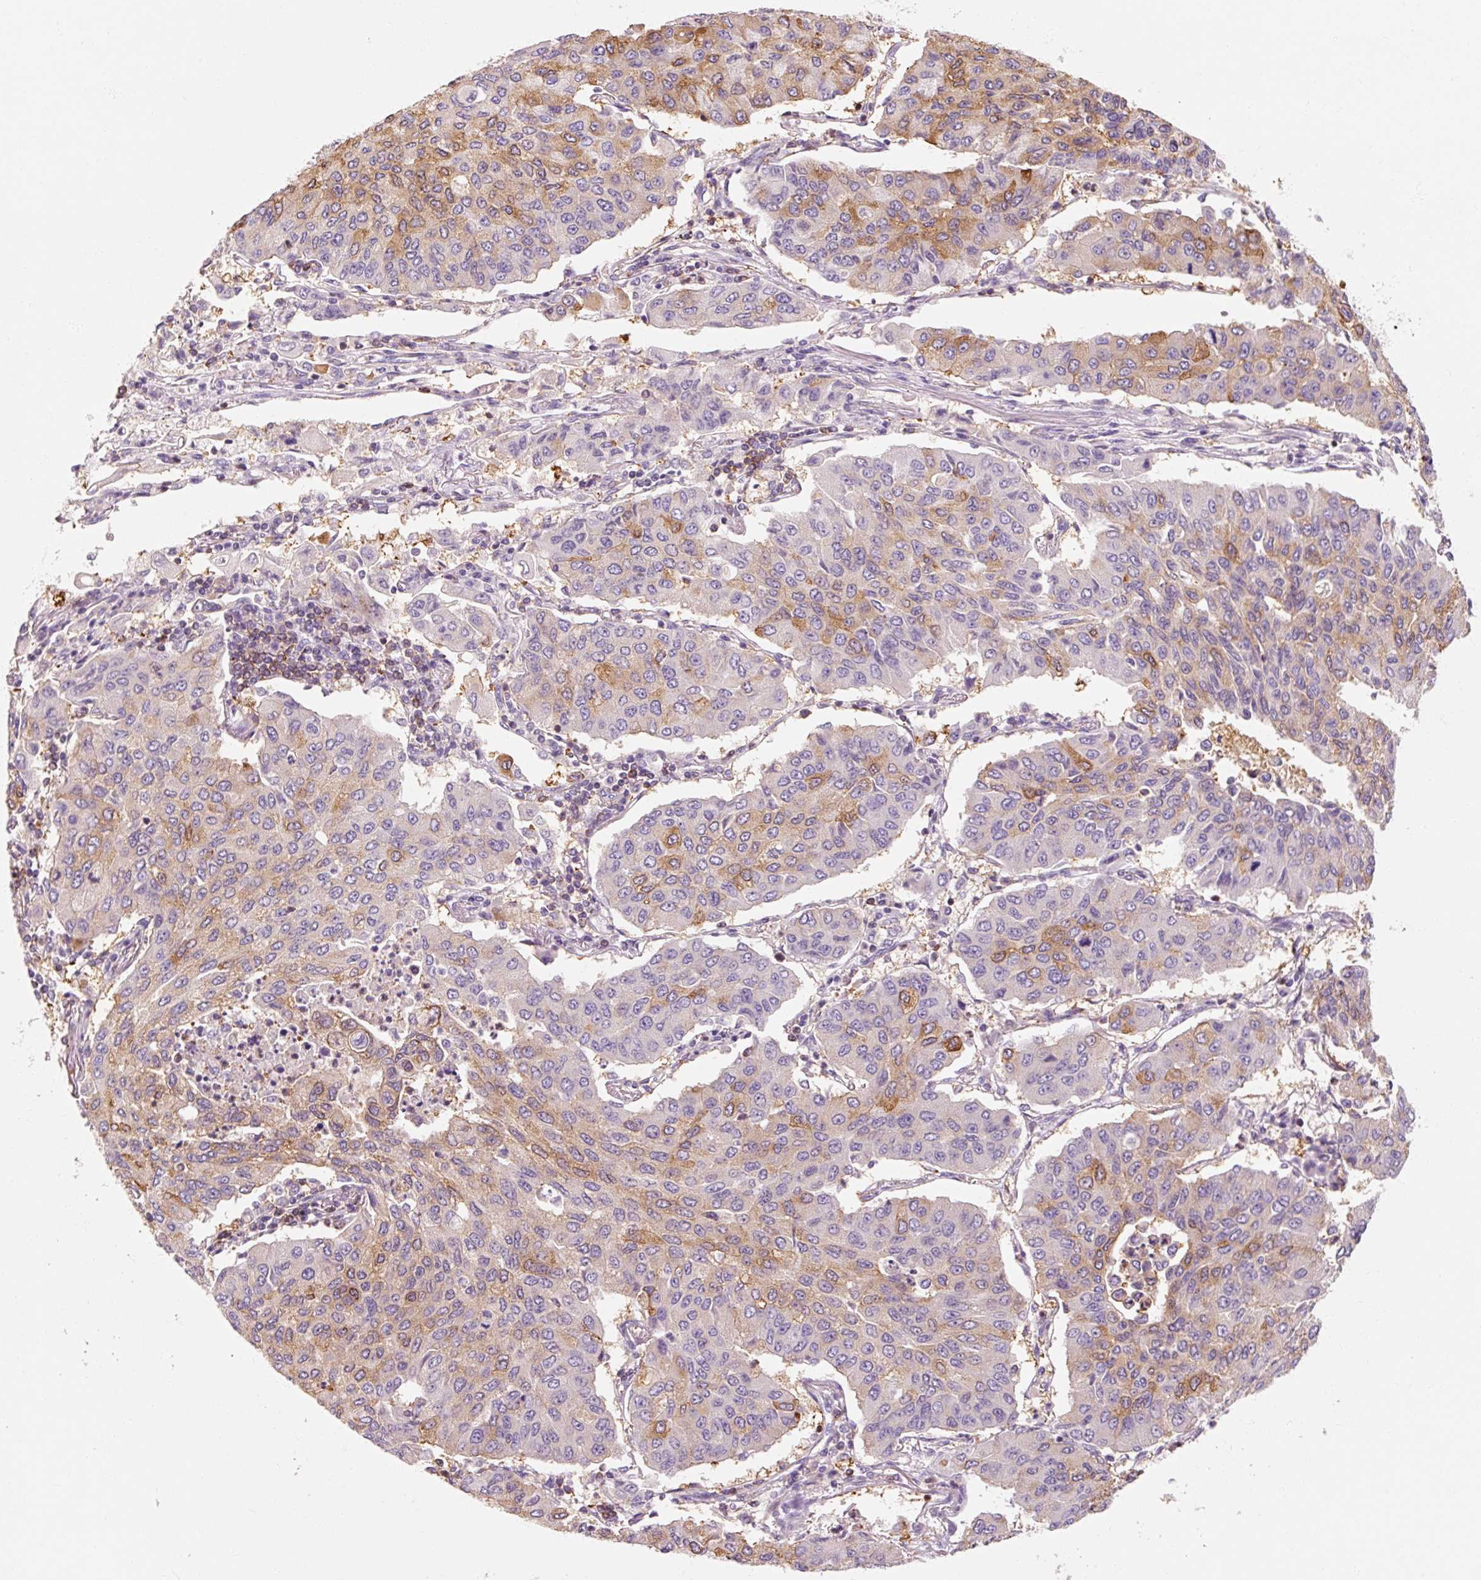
{"staining": {"intensity": "moderate", "quantity": "<25%", "location": "cytoplasmic/membranous"}, "tissue": "lung cancer", "cell_type": "Tumor cells", "image_type": "cancer", "snomed": [{"axis": "morphology", "description": "Squamous cell carcinoma, NOS"}, {"axis": "topography", "description": "Lung"}], "caption": "Immunohistochemical staining of human squamous cell carcinoma (lung) demonstrates low levels of moderate cytoplasmic/membranous protein positivity in approximately <25% of tumor cells. The protein of interest is shown in brown color, while the nuclei are stained blue.", "gene": "OR8K1", "patient": {"sex": "male", "age": 74}}